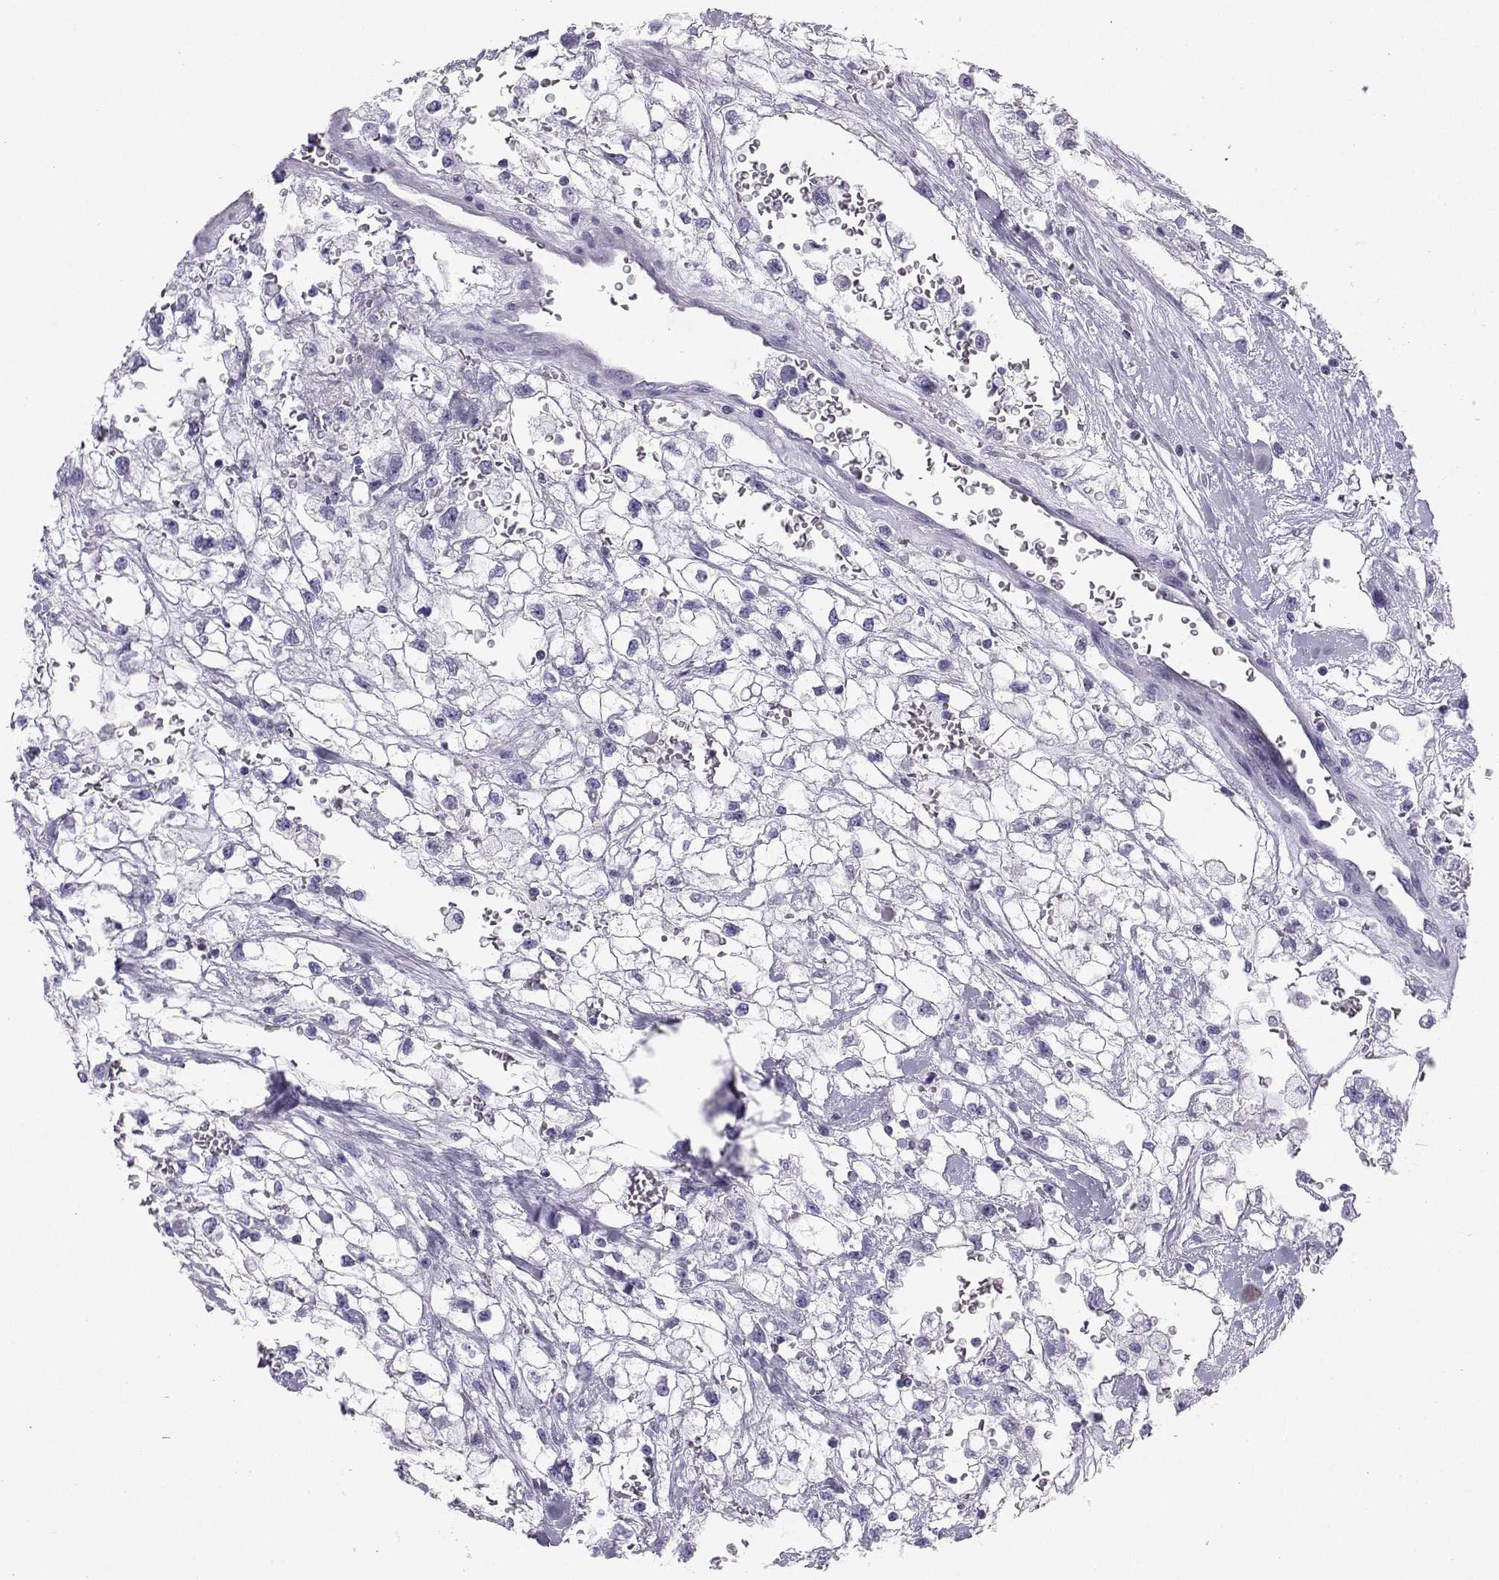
{"staining": {"intensity": "negative", "quantity": "none", "location": "none"}, "tissue": "renal cancer", "cell_type": "Tumor cells", "image_type": "cancer", "snomed": [{"axis": "morphology", "description": "Adenocarcinoma, NOS"}, {"axis": "topography", "description": "Kidney"}], "caption": "IHC of human adenocarcinoma (renal) demonstrates no staining in tumor cells.", "gene": "SST", "patient": {"sex": "male", "age": 59}}